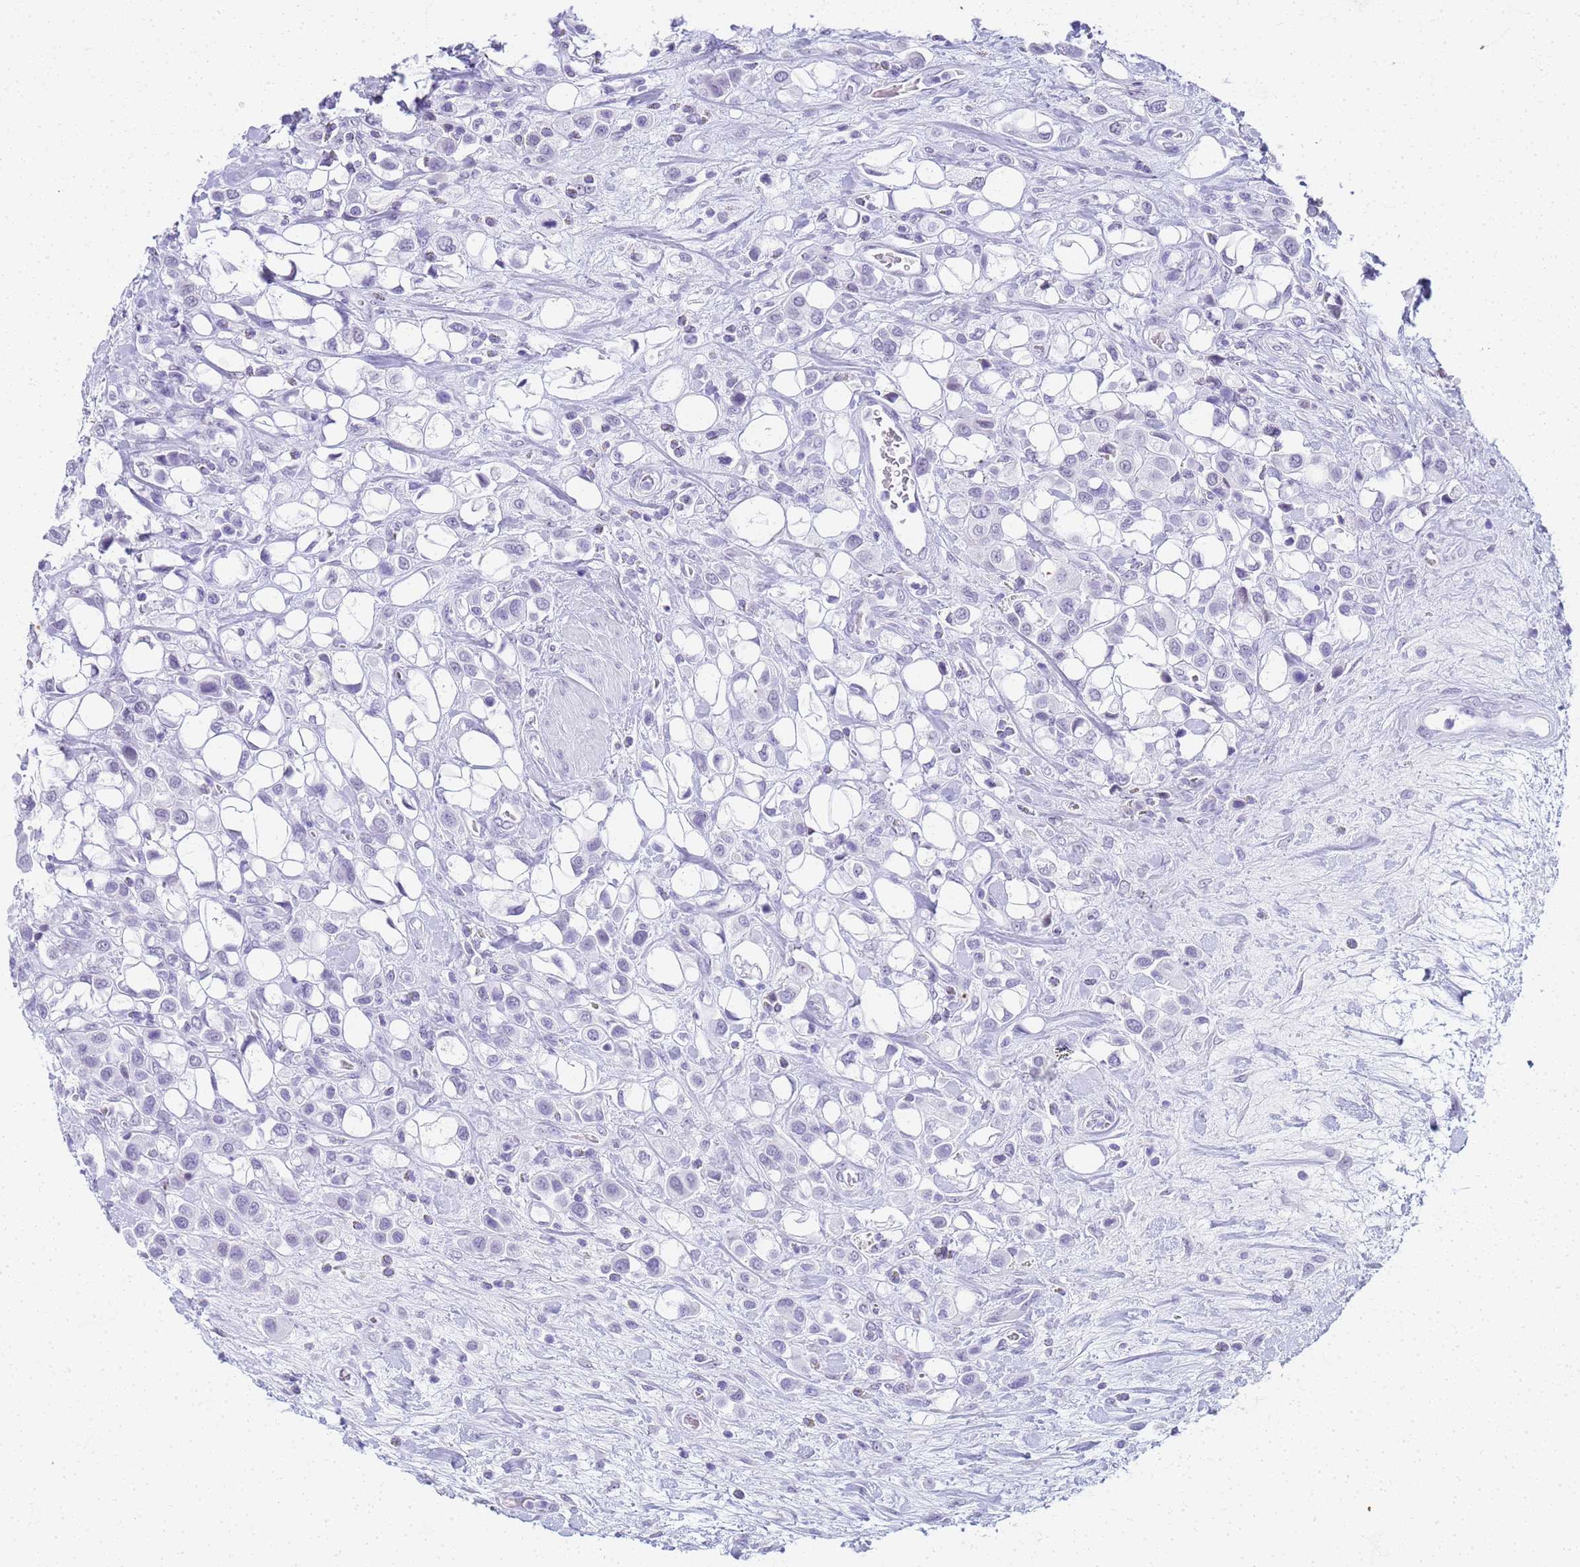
{"staining": {"intensity": "negative", "quantity": "none", "location": "none"}, "tissue": "urothelial cancer", "cell_type": "Tumor cells", "image_type": "cancer", "snomed": [{"axis": "morphology", "description": "Urothelial carcinoma, High grade"}, {"axis": "topography", "description": "Urinary bladder"}], "caption": "IHC micrograph of human urothelial carcinoma (high-grade) stained for a protein (brown), which demonstrates no staining in tumor cells.", "gene": "SLC7A9", "patient": {"sex": "male", "age": 50}}